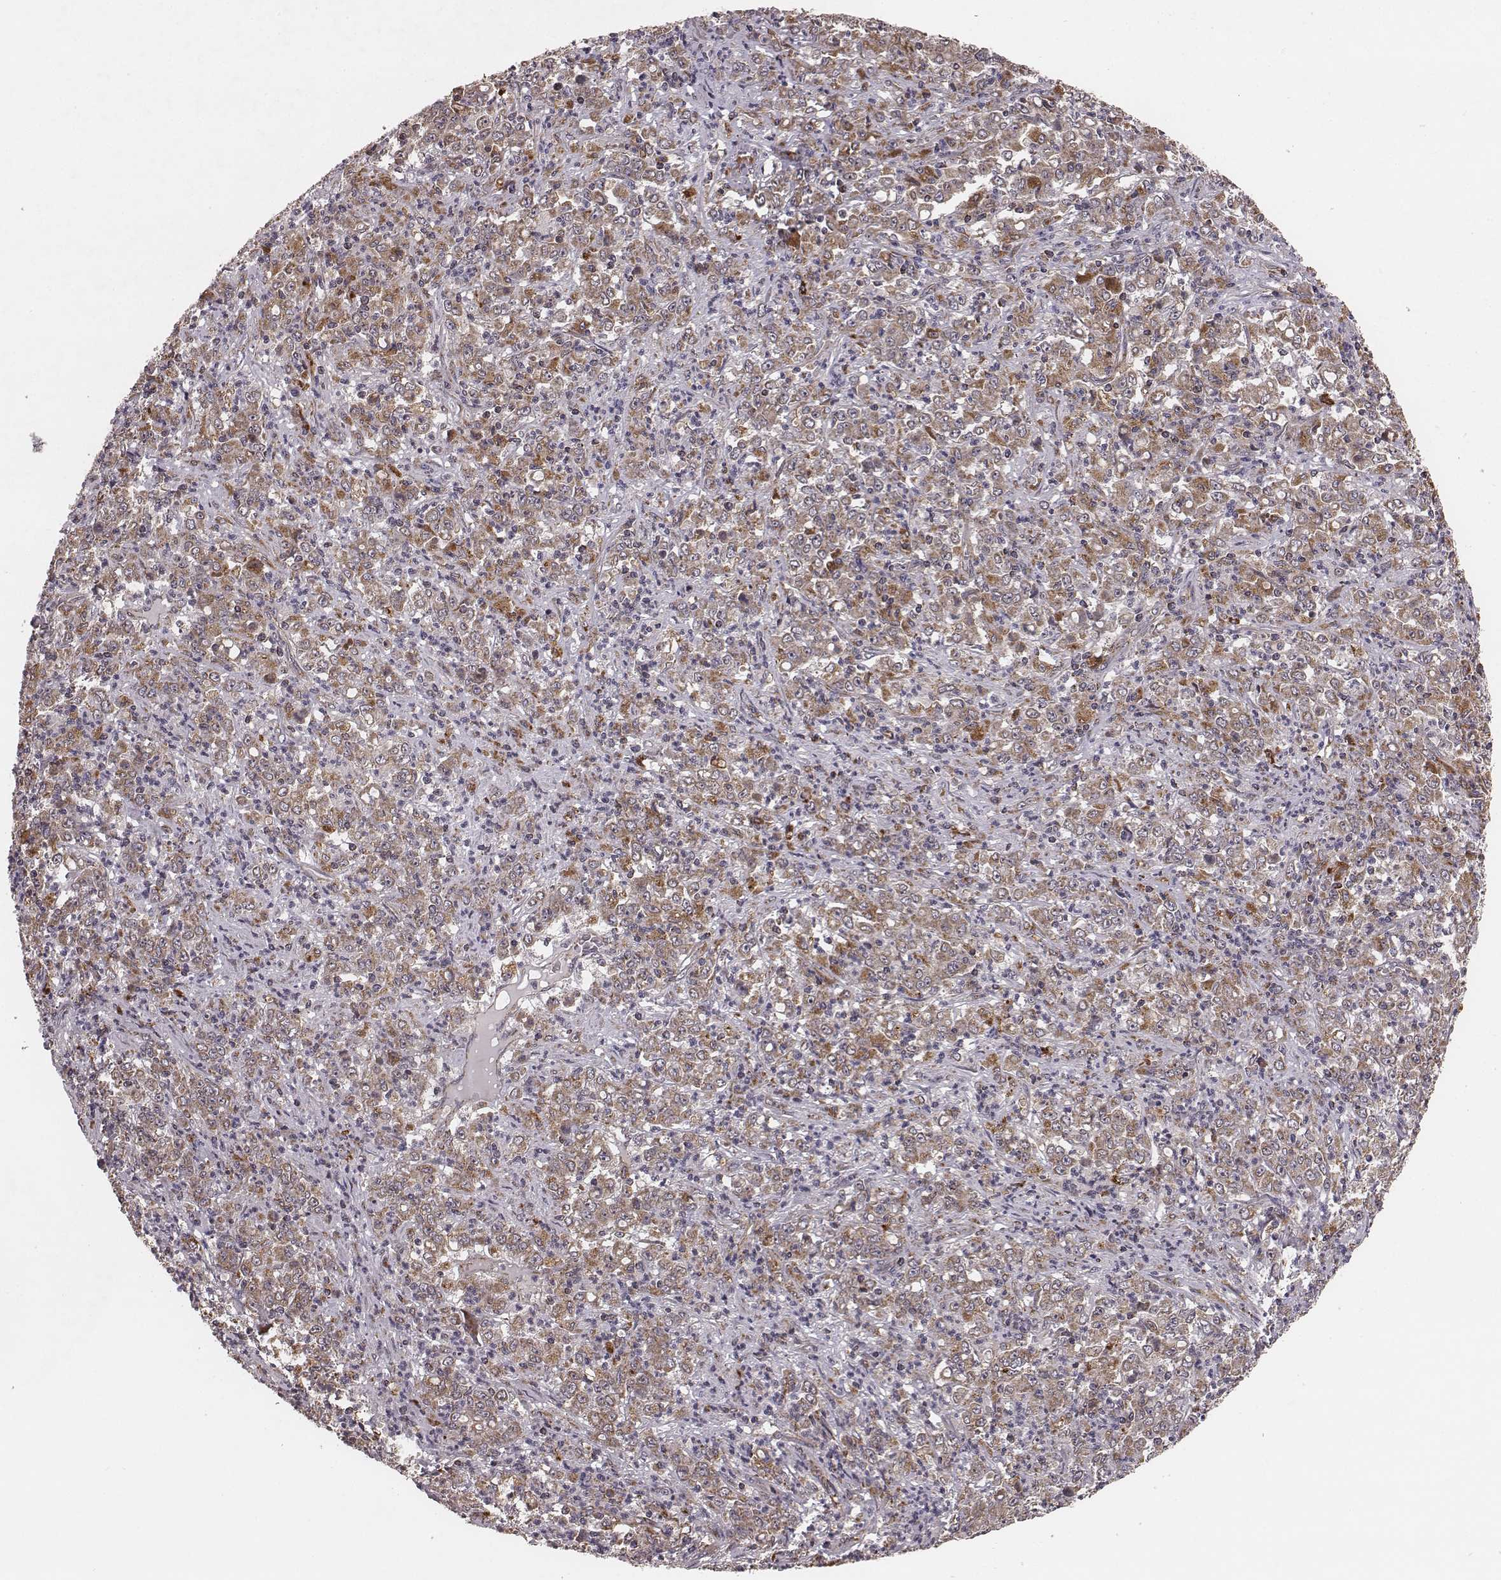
{"staining": {"intensity": "weak", "quantity": ">75%", "location": "cytoplasmic/membranous"}, "tissue": "stomach cancer", "cell_type": "Tumor cells", "image_type": "cancer", "snomed": [{"axis": "morphology", "description": "Adenocarcinoma, NOS"}, {"axis": "topography", "description": "Stomach, lower"}], "caption": "Immunohistochemical staining of human adenocarcinoma (stomach) demonstrates low levels of weak cytoplasmic/membranous expression in approximately >75% of tumor cells. (IHC, brightfield microscopy, high magnification).", "gene": "ZDHHC21", "patient": {"sex": "female", "age": 71}}